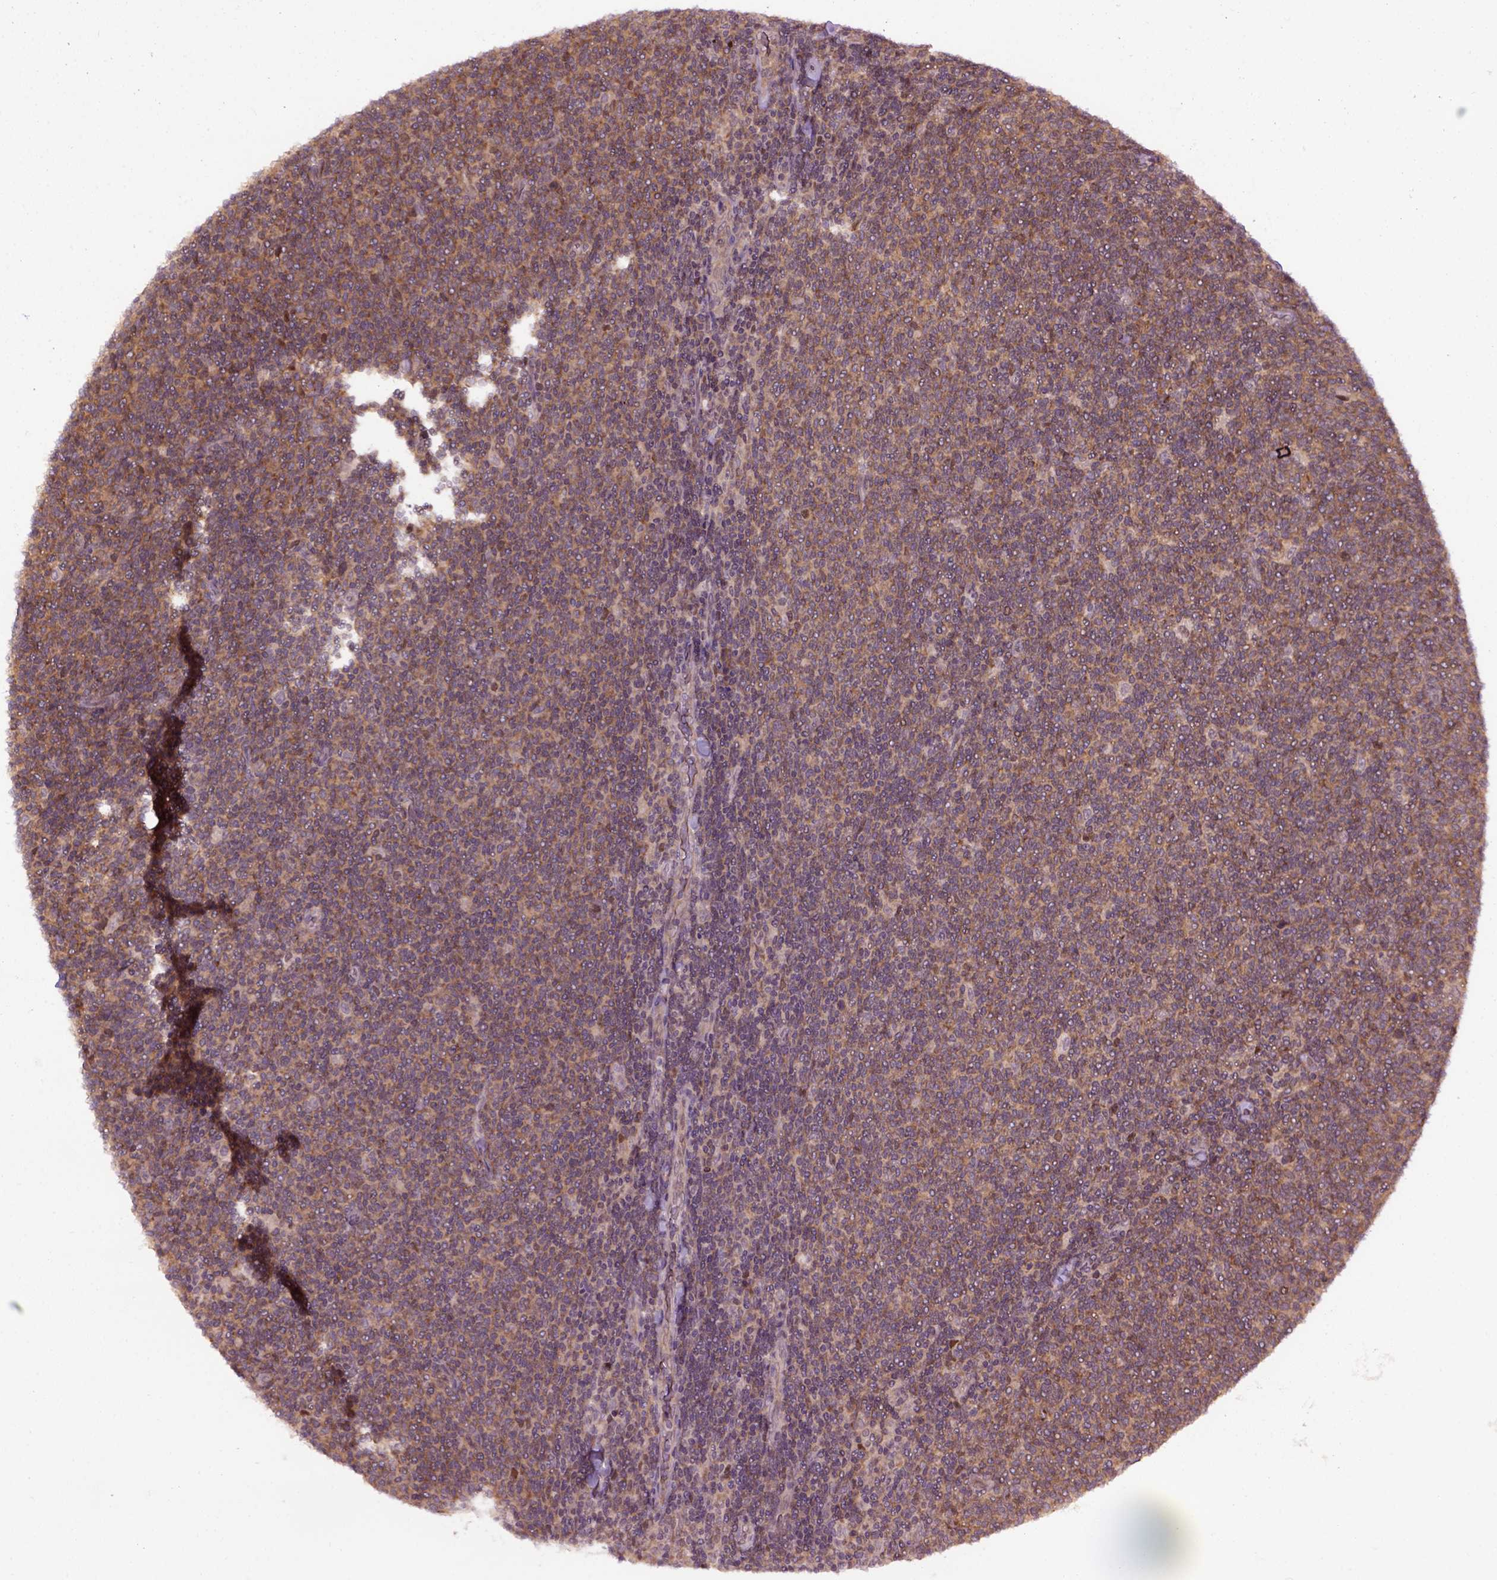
{"staining": {"intensity": "moderate", "quantity": ">75%", "location": "cytoplasmic/membranous"}, "tissue": "lymphoma", "cell_type": "Tumor cells", "image_type": "cancer", "snomed": [{"axis": "morphology", "description": "Malignant lymphoma, non-Hodgkin's type, Low grade"}, {"axis": "topography", "description": "Lymph node"}], "caption": "High-magnification brightfield microscopy of lymphoma stained with DAB (3,3'-diaminobenzidine) (brown) and counterstained with hematoxylin (blue). tumor cells exhibit moderate cytoplasmic/membranous staining is present in approximately>75% of cells.", "gene": "WDR48", "patient": {"sex": "male", "age": 52}}